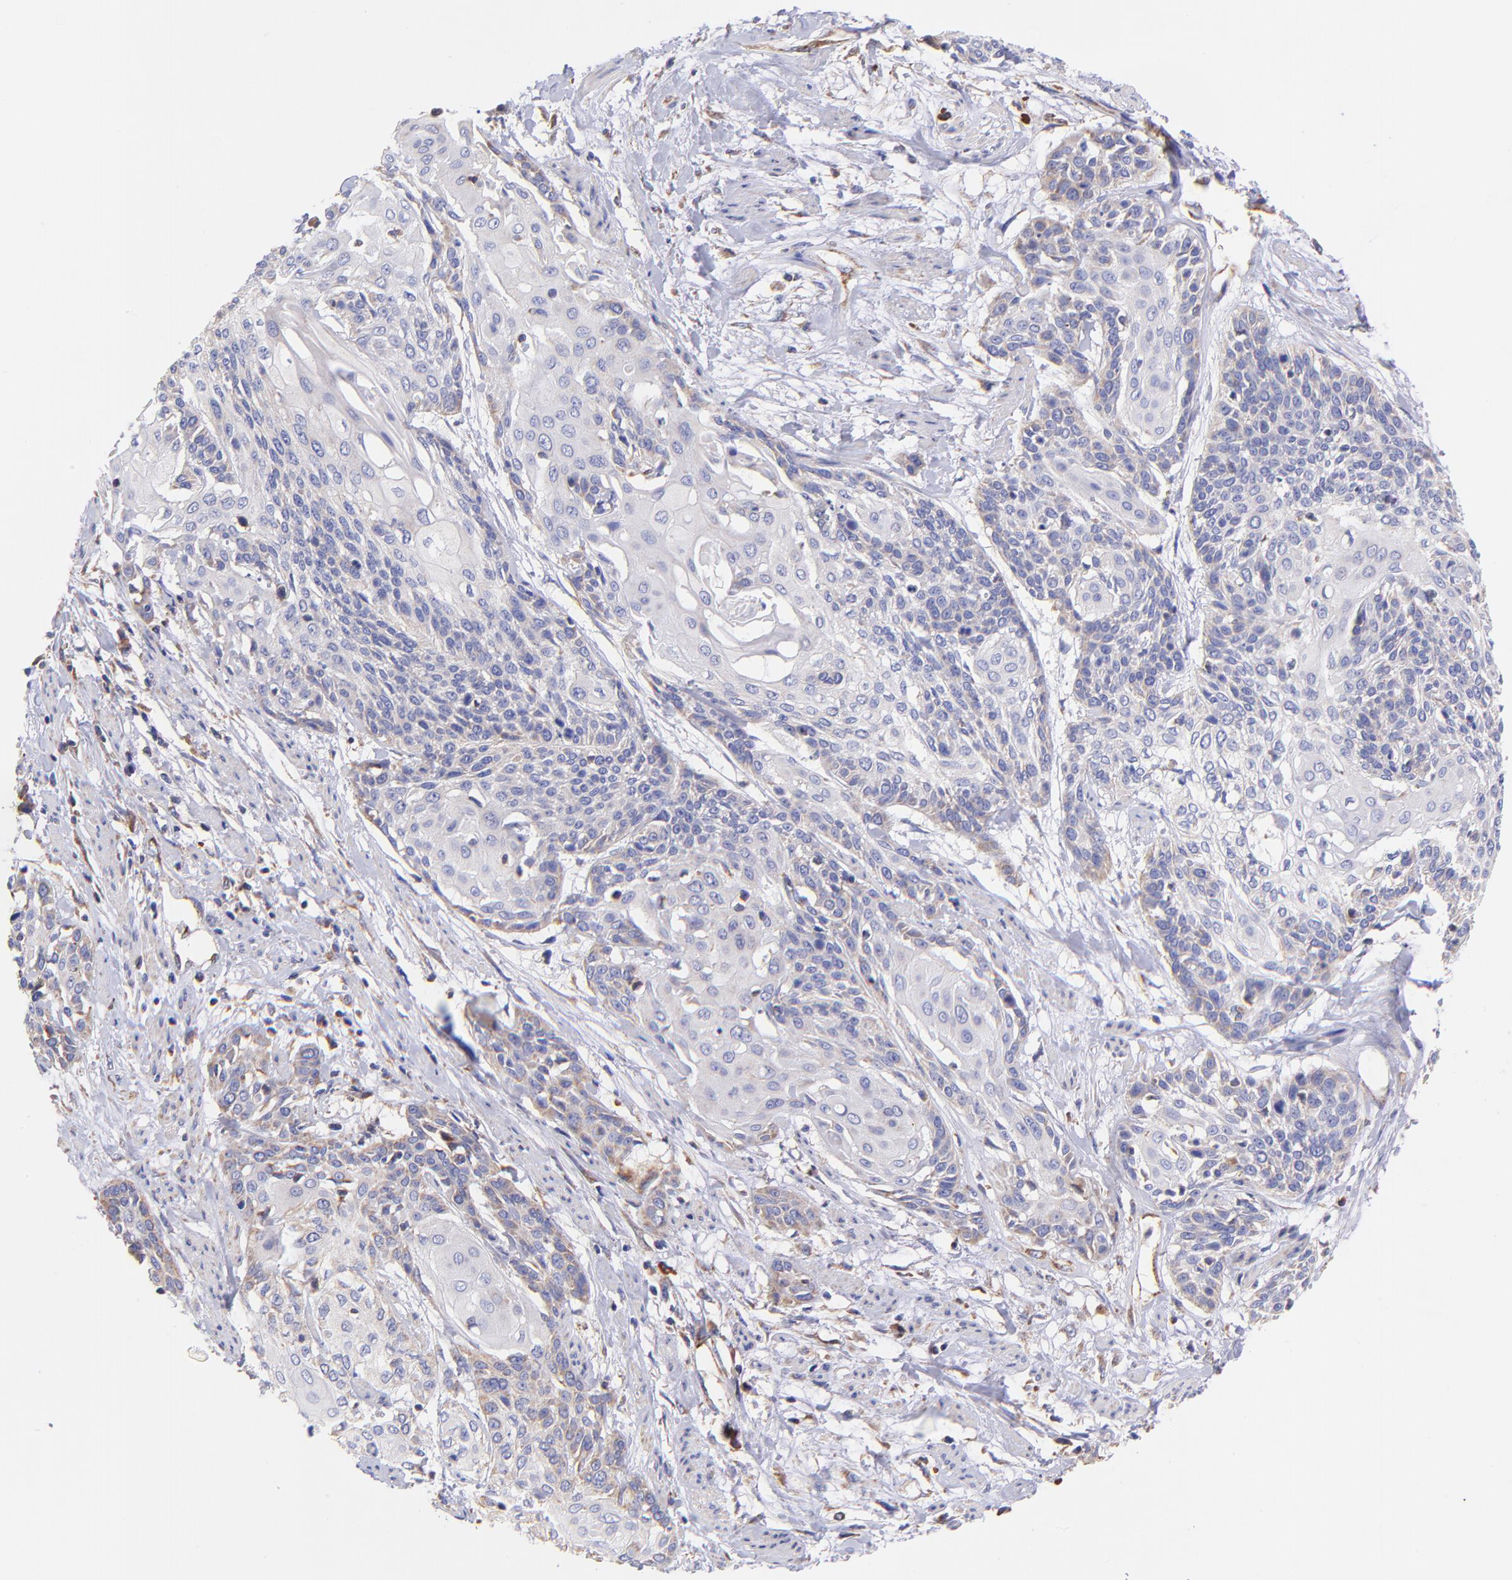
{"staining": {"intensity": "weak", "quantity": "<25%", "location": "cytoplasmic/membranous"}, "tissue": "cervical cancer", "cell_type": "Tumor cells", "image_type": "cancer", "snomed": [{"axis": "morphology", "description": "Squamous cell carcinoma, NOS"}, {"axis": "topography", "description": "Cervix"}], "caption": "Tumor cells show no significant protein expression in cervical cancer.", "gene": "PREX1", "patient": {"sex": "female", "age": 57}}